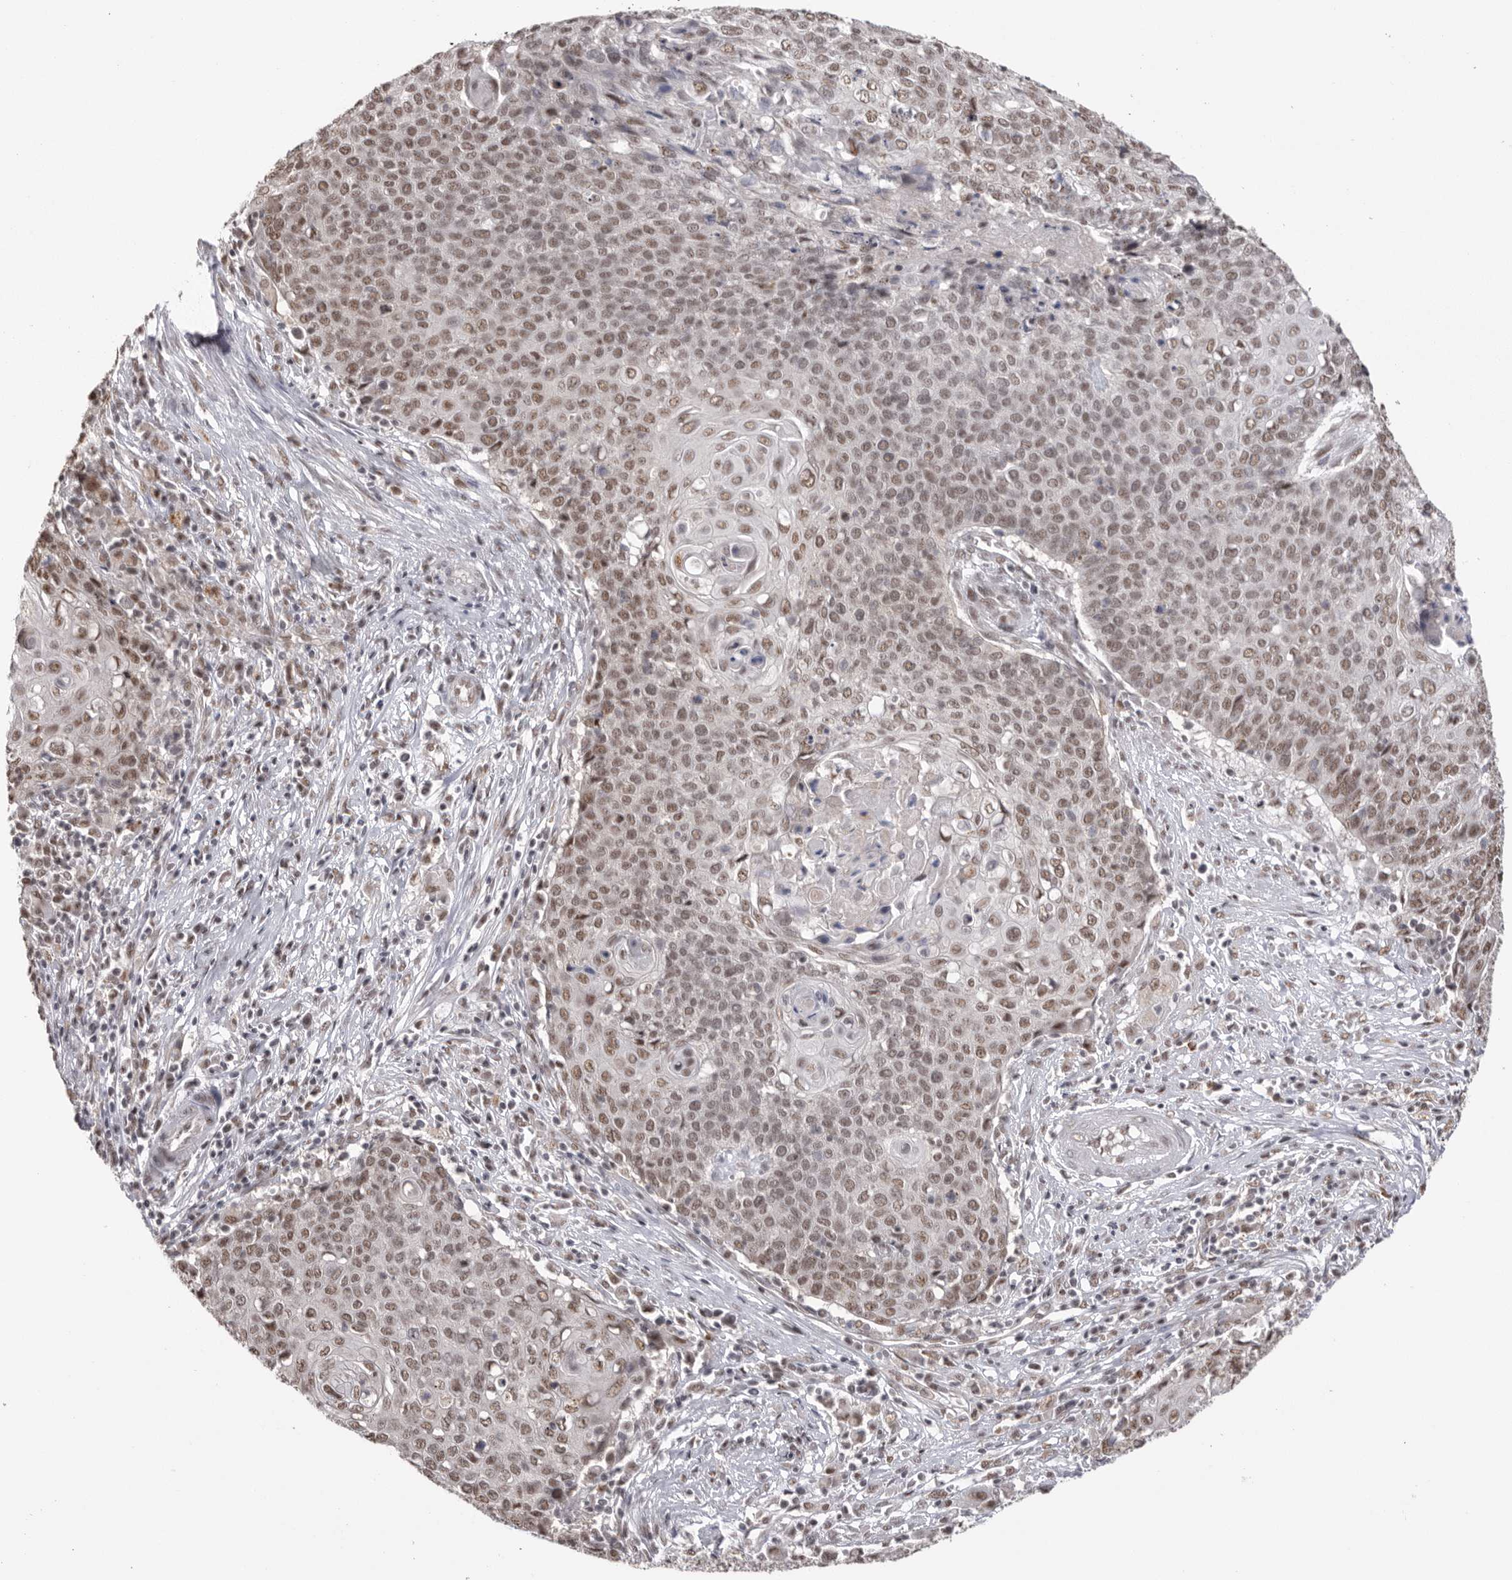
{"staining": {"intensity": "moderate", "quantity": ">75%", "location": "nuclear"}, "tissue": "cervical cancer", "cell_type": "Tumor cells", "image_type": "cancer", "snomed": [{"axis": "morphology", "description": "Squamous cell carcinoma, NOS"}, {"axis": "topography", "description": "Cervix"}], "caption": "Human cervical cancer stained for a protein (brown) reveals moderate nuclear positive expression in approximately >75% of tumor cells.", "gene": "BCLAF3", "patient": {"sex": "female", "age": 39}}